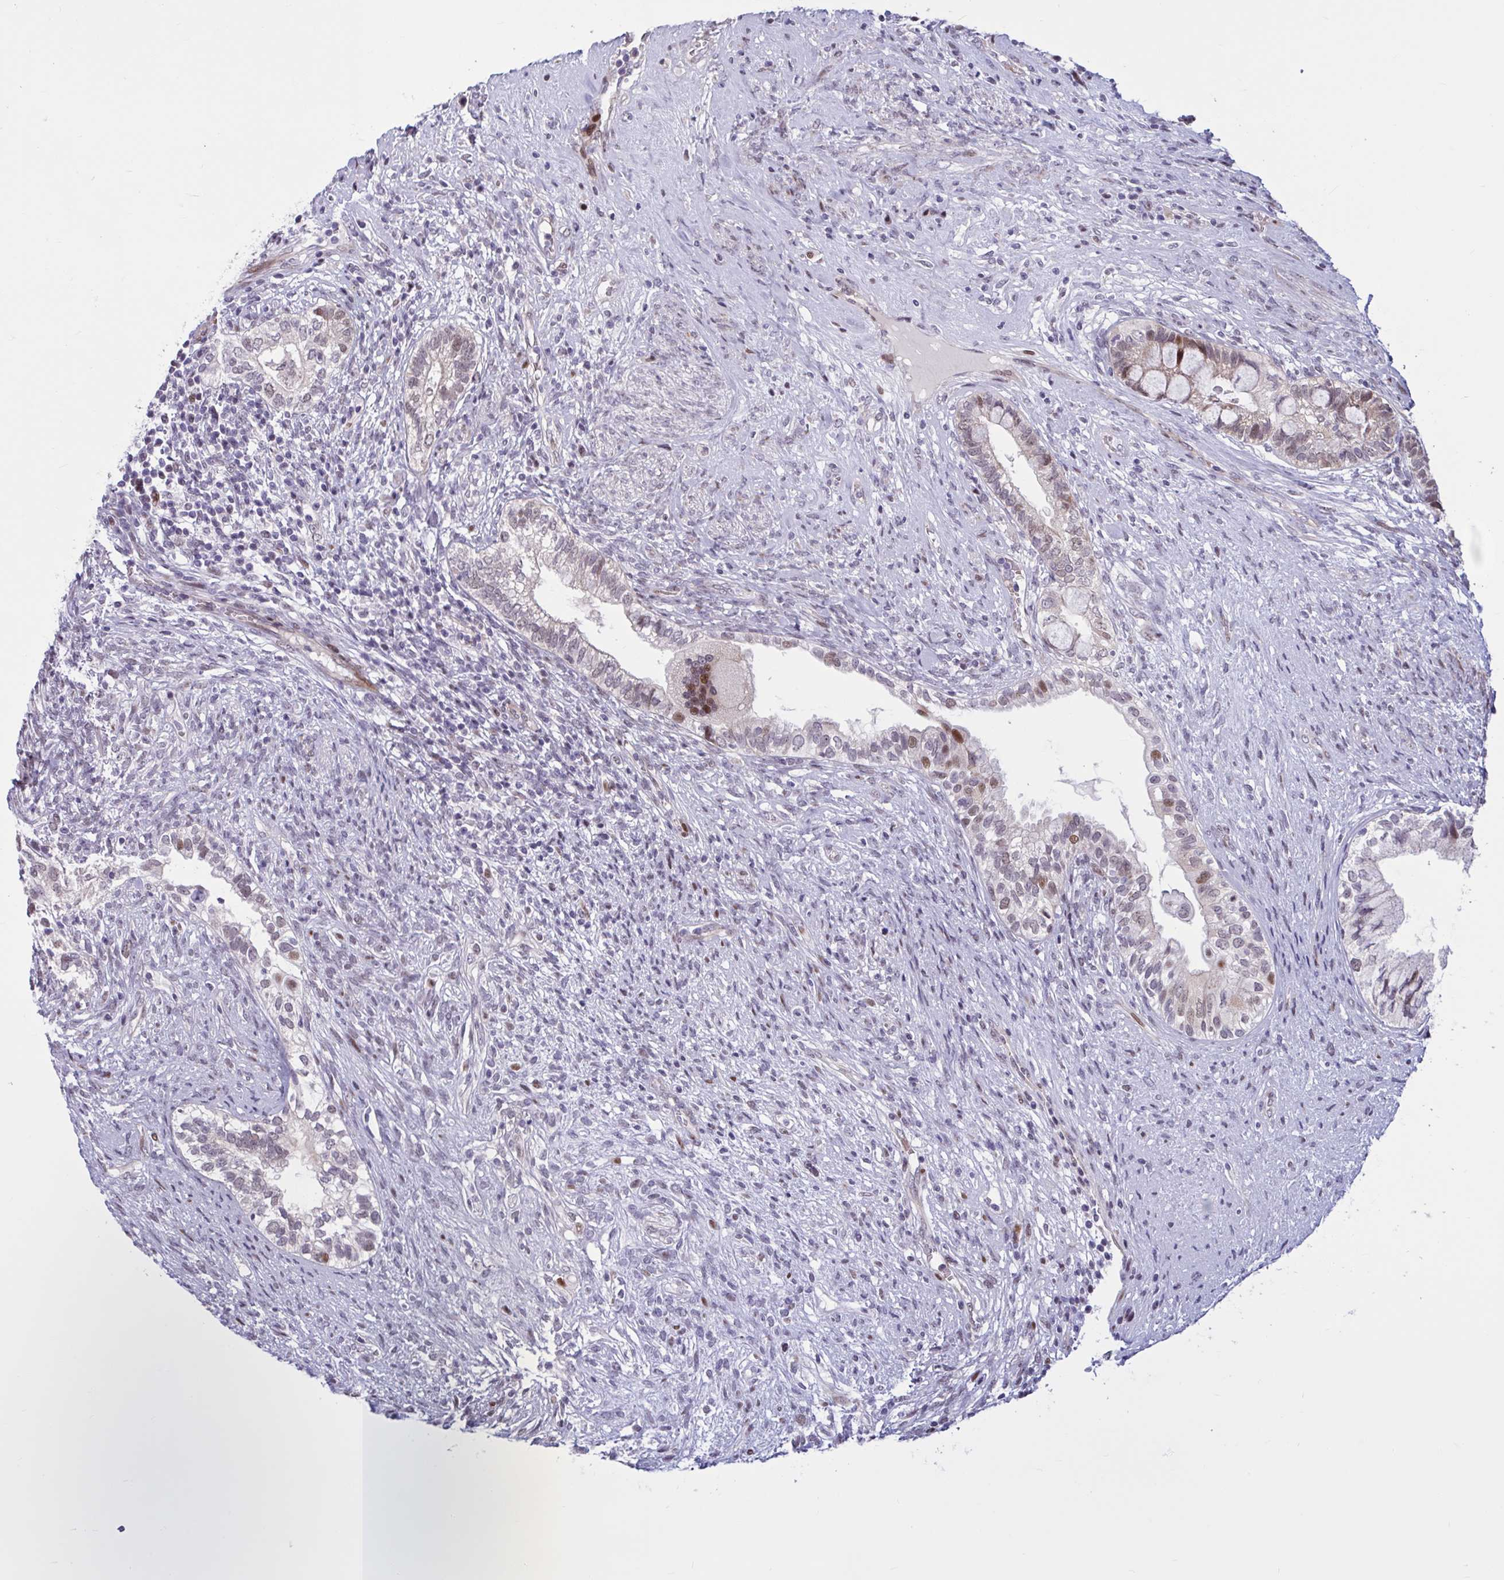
{"staining": {"intensity": "moderate", "quantity": "25%-75%", "location": "nuclear"}, "tissue": "testis cancer", "cell_type": "Tumor cells", "image_type": "cancer", "snomed": [{"axis": "morphology", "description": "Seminoma, NOS"}, {"axis": "morphology", "description": "Carcinoma, Embryonal, NOS"}, {"axis": "topography", "description": "Testis"}], "caption": "Testis cancer (embryonal carcinoma) stained for a protein (brown) demonstrates moderate nuclear positive positivity in approximately 25%-75% of tumor cells.", "gene": "RBL1", "patient": {"sex": "male", "age": 41}}